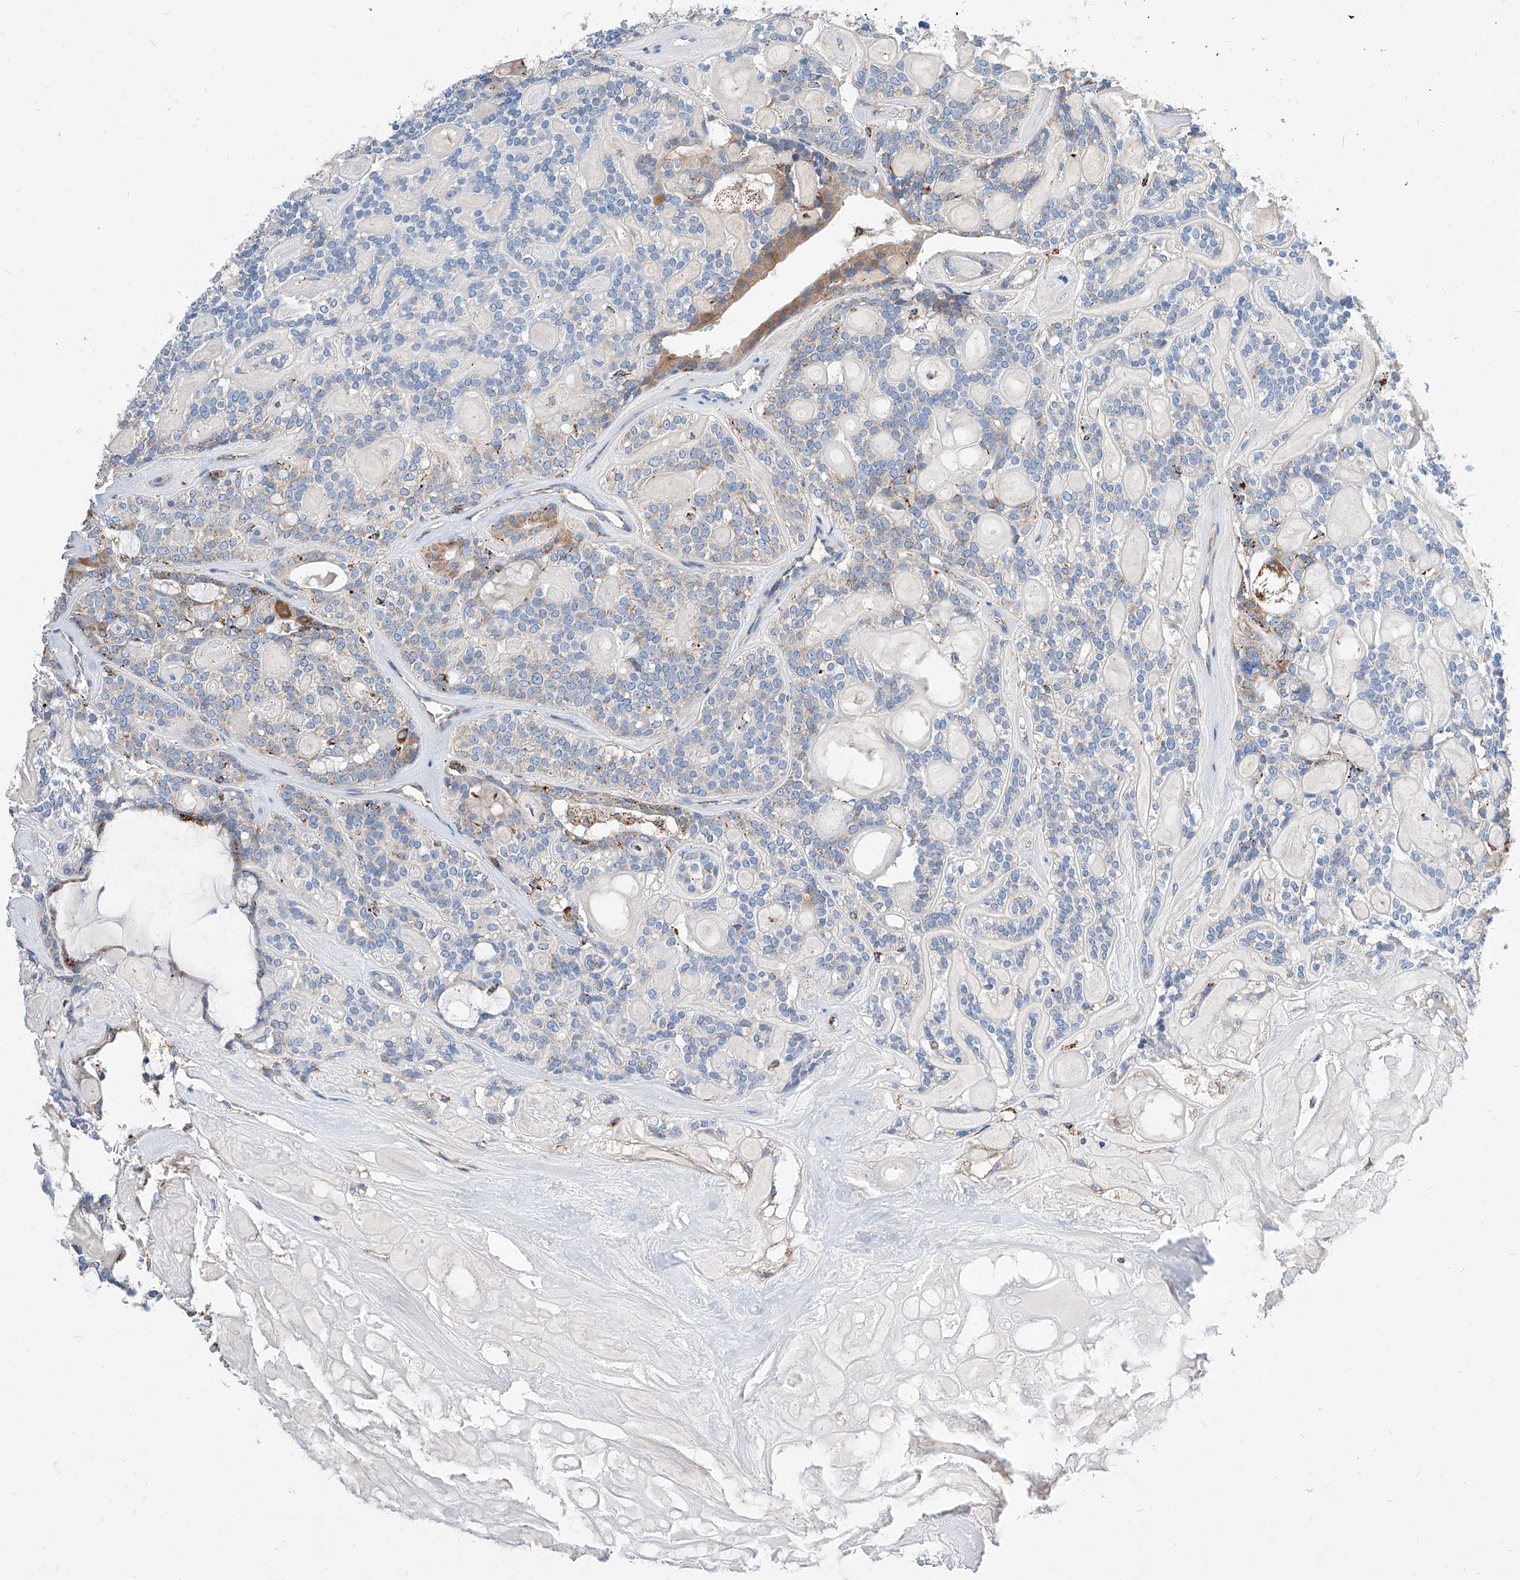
{"staining": {"intensity": "weak", "quantity": "<25%", "location": "cytoplasmic/membranous"}, "tissue": "head and neck cancer", "cell_type": "Tumor cells", "image_type": "cancer", "snomed": [{"axis": "morphology", "description": "Adenocarcinoma, NOS"}, {"axis": "topography", "description": "Head-Neck"}], "caption": "Tumor cells show no significant protein staining in head and neck cancer (adenocarcinoma).", "gene": "CPNE5", "patient": {"sex": "male", "age": 66}}